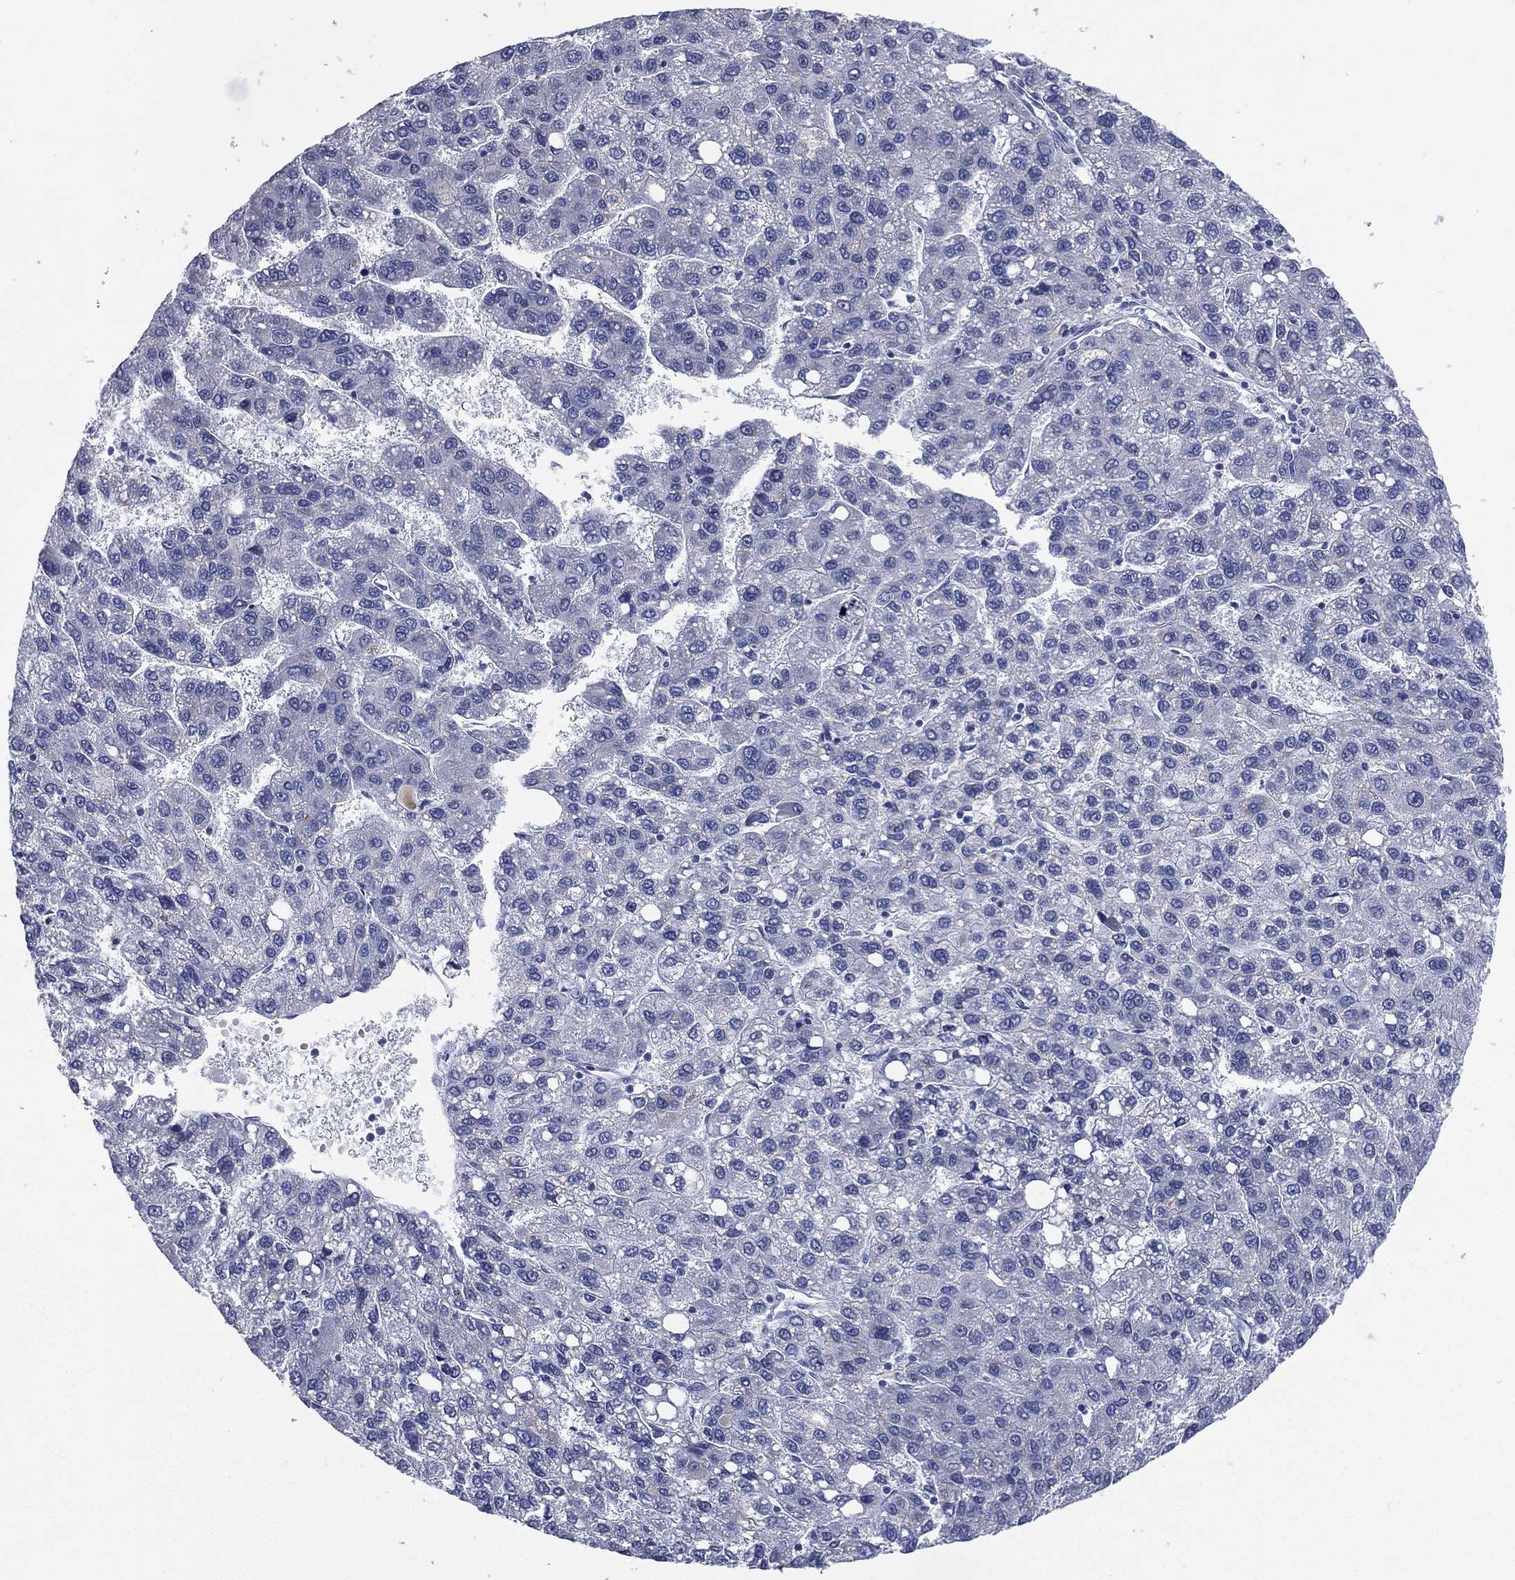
{"staining": {"intensity": "negative", "quantity": "none", "location": "none"}, "tissue": "liver cancer", "cell_type": "Tumor cells", "image_type": "cancer", "snomed": [{"axis": "morphology", "description": "Carcinoma, Hepatocellular, NOS"}, {"axis": "topography", "description": "Liver"}], "caption": "Image shows no significant protein positivity in tumor cells of liver hepatocellular carcinoma.", "gene": "KRT35", "patient": {"sex": "female", "age": 82}}